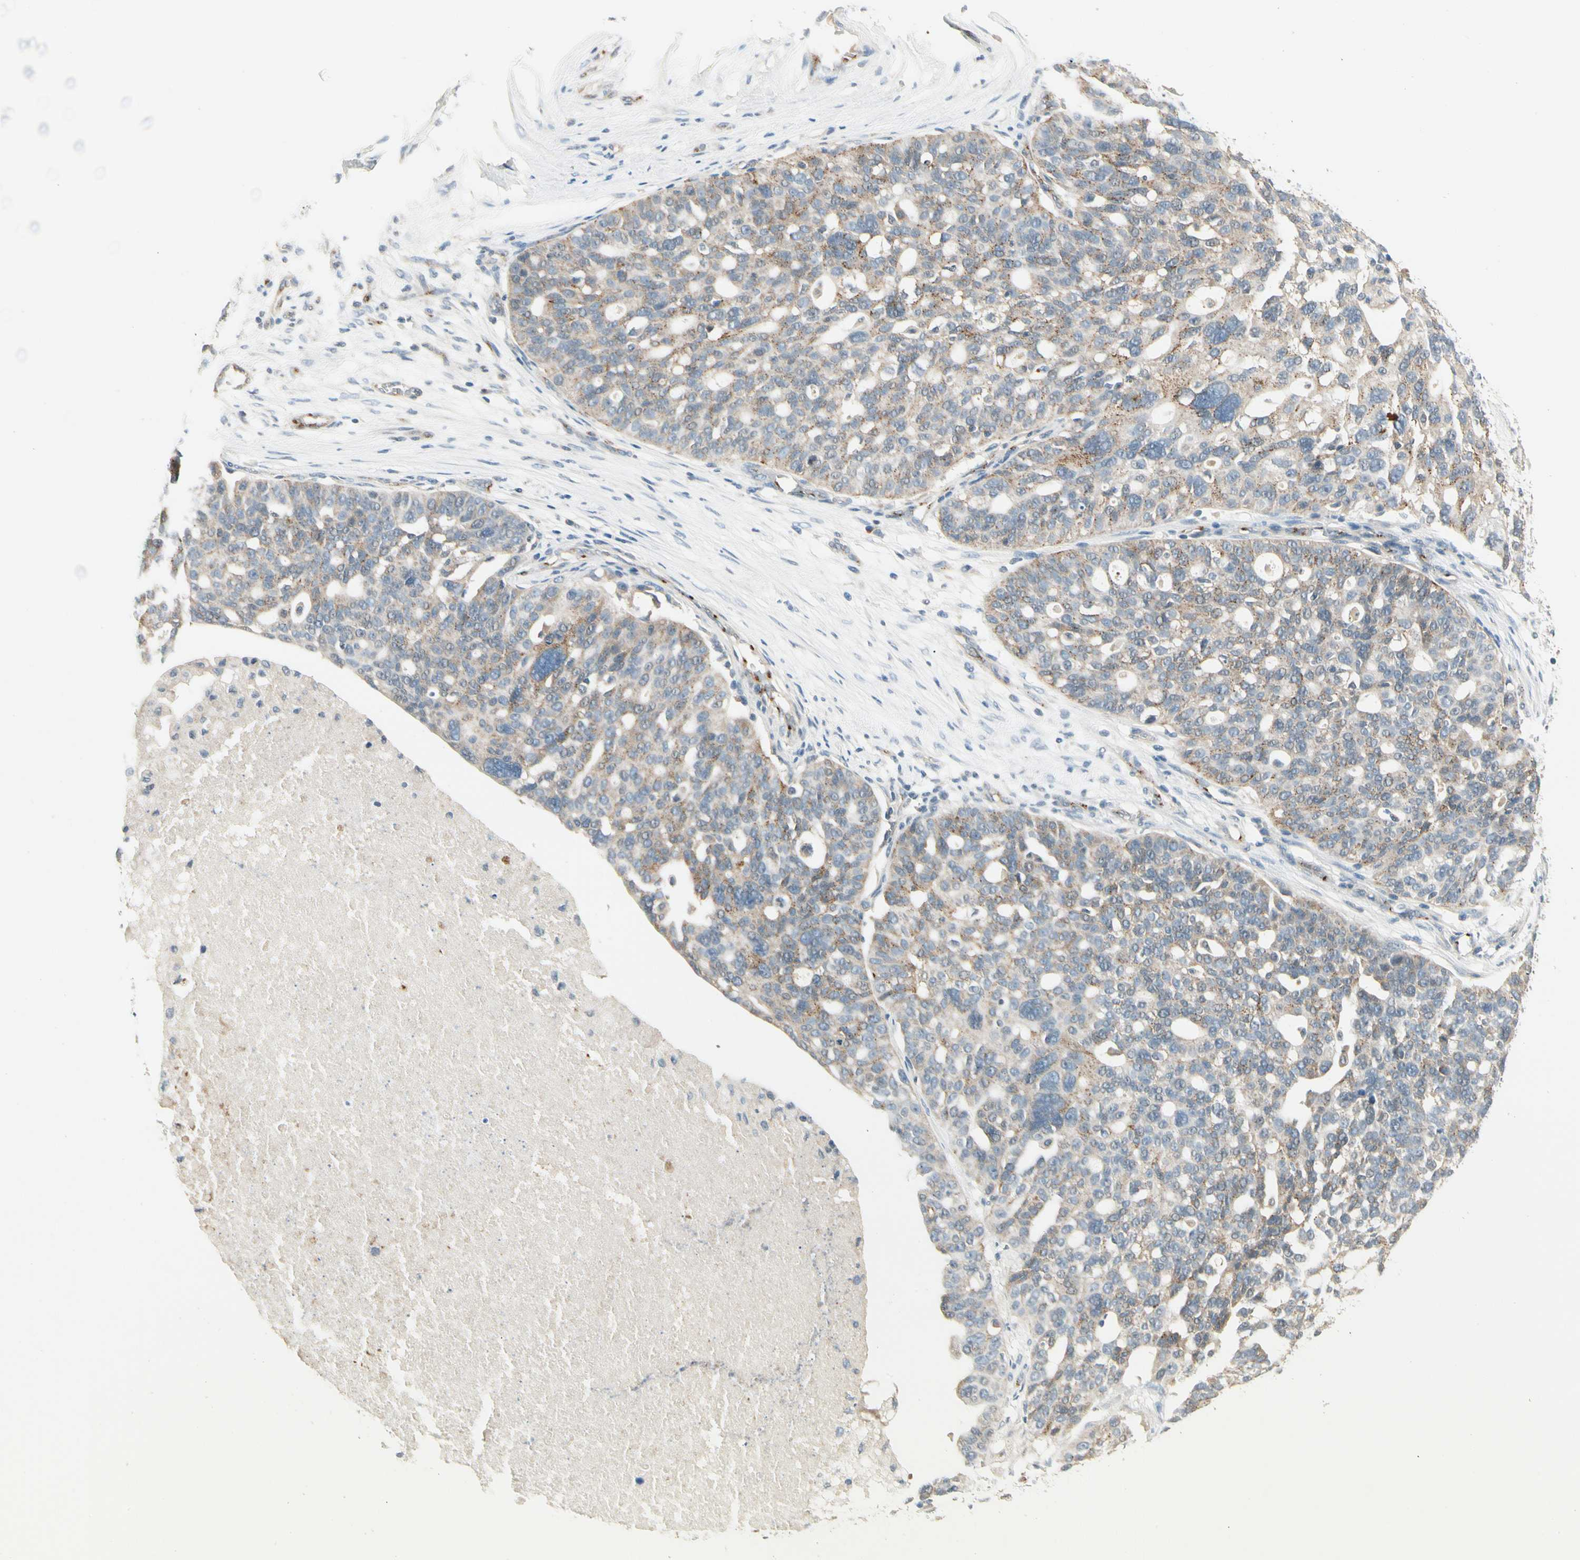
{"staining": {"intensity": "moderate", "quantity": "25%-75%", "location": "cytoplasmic/membranous"}, "tissue": "ovarian cancer", "cell_type": "Tumor cells", "image_type": "cancer", "snomed": [{"axis": "morphology", "description": "Cystadenocarcinoma, serous, NOS"}, {"axis": "topography", "description": "Ovary"}], "caption": "Immunohistochemical staining of ovarian cancer (serous cystadenocarcinoma) reveals moderate cytoplasmic/membranous protein staining in about 25%-75% of tumor cells. The protein is shown in brown color, while the nuclei are stained blue.", "gene": "MANSC1", "patient": {"sex": "female", "age": 59}}